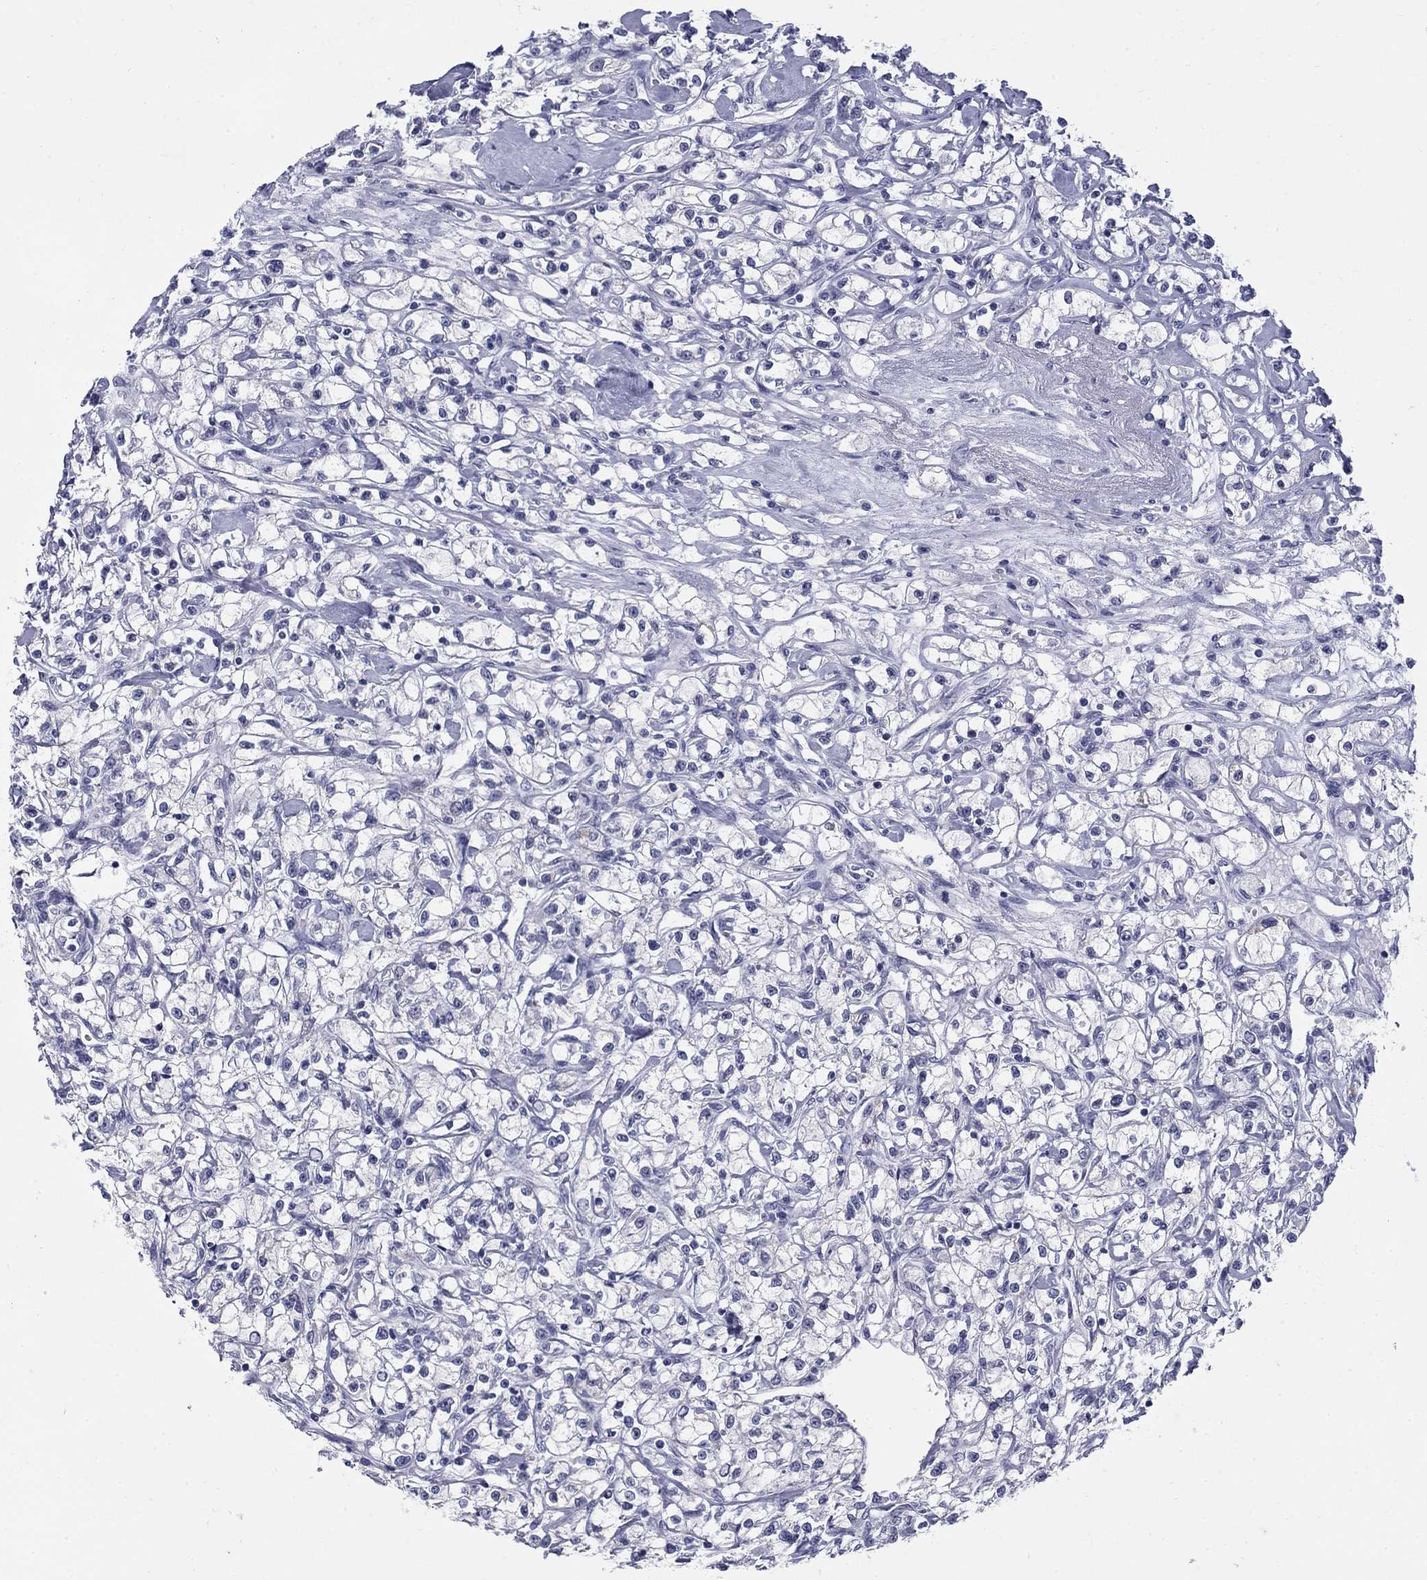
{"staining": {"intensity": "negative", "quantity": "none", "location": "none"}, "tissue": "renal cancer", "cell_type": "Tumor cells", "image_type": "cancer", "snomed": [{"axis": "morphology", "description": "Adenocarcinoma, NOS"}, {"axis": "topography", "description": "Kidney"}], "caption": "Immunohistochemistry (IHC) of renal cancer (adenocarcinoma) exhibits no positivity in tumor cells. (Stains: DAB (3,3'-diaminobenzidine) IHC with hematoxylin counter stain, Microscopy: brightfield microscopy at high magnification).", "gene": "C4orf19", "patient": {"sex": "female", "age": 59}}